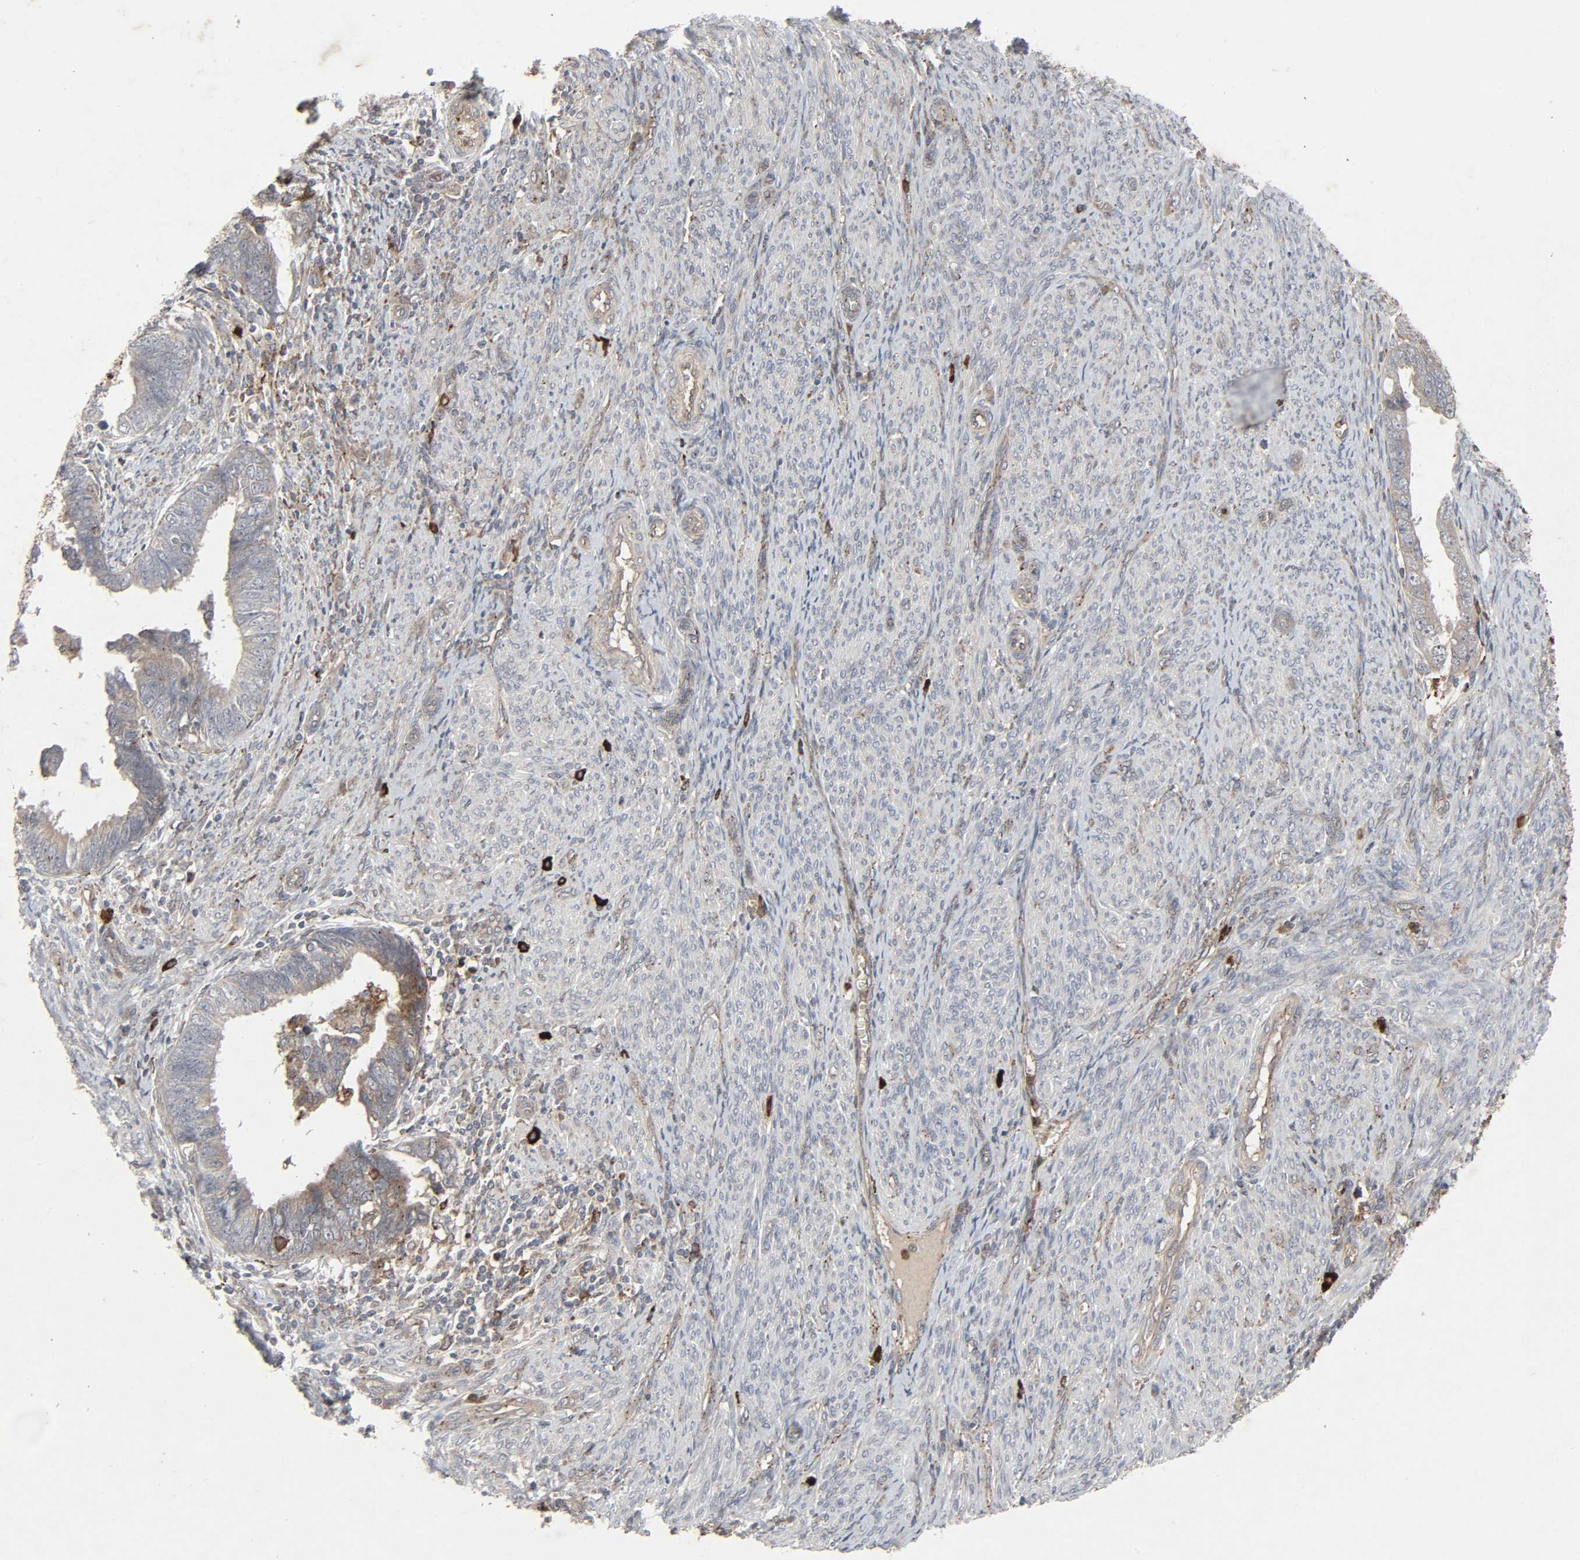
{"staining": {"intensity": "weak", "quantity": ">75%", "location": "cytoplasmic/membranous"}, "tissue": "endometrial cancer", "cell_type": "Tumor cells", "image_type": "cancer", "snomed": [{"axis": "morphology", "description": "Adenocarcinoma, NOS"}, {"axis": "topography", "description": "Endometrium"}], "caption": "Endometrial adenocarcinoma stained with DAB (3,3'-diaminobenzidine) immunohistochemistry reveals low levels of weak cytoplasmic/membranous staining in about >75% of tumor cells. (DAB (3,3'-diaminobenzidine) IHC with brightfield microscopy, high magnification).", "gene": "ADCY4", "patient": {"sex": "female", "age": 75}}